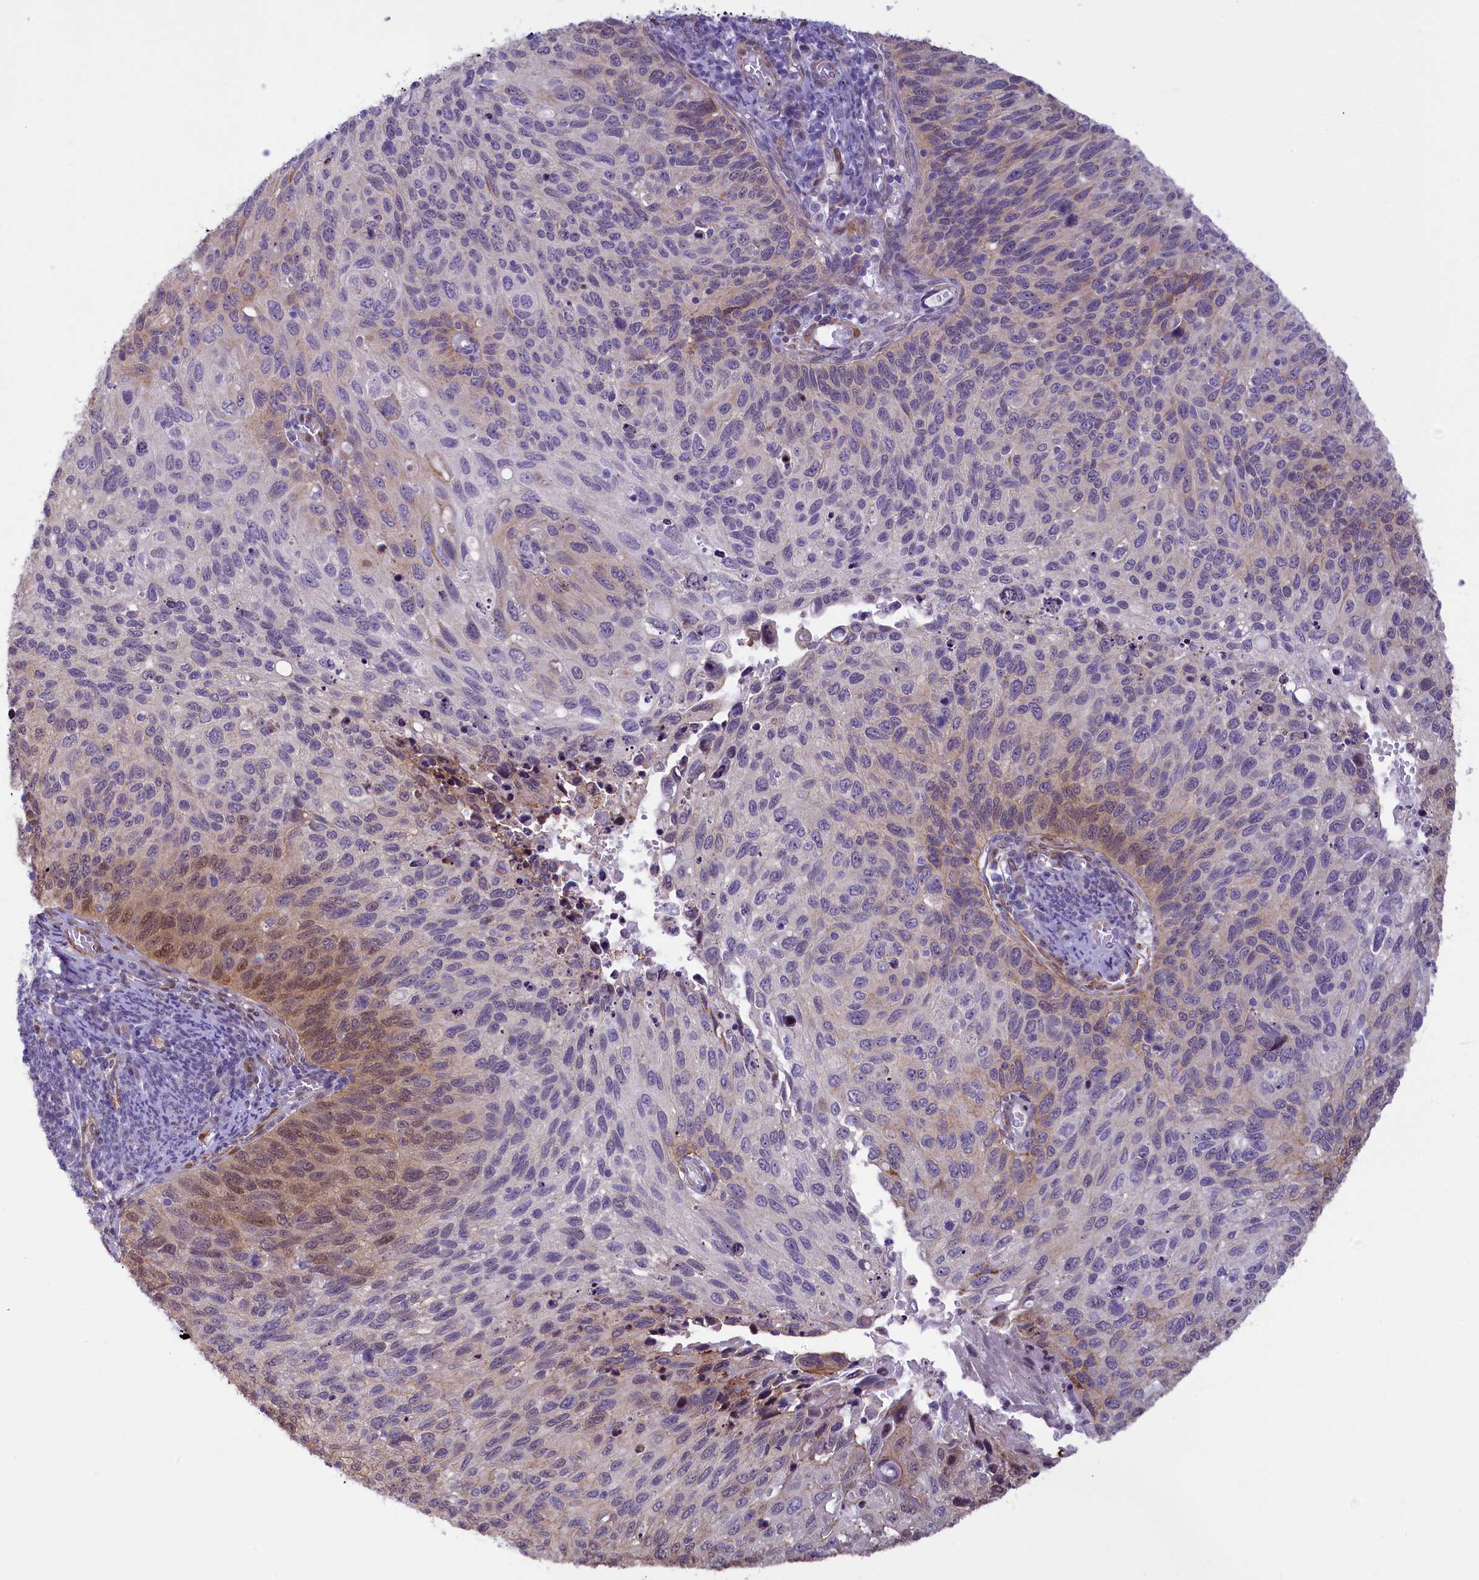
{"staining": {"intensity": "weak", "quantity": "<25%", "location": "cytoplasmic/membranous,nuclear"}, "tissue": "cervical cancer", "cell_type": "Tumor cells", "image_type": "cancer", "snomed": [{"axis": "morphology", "description": "Squamous cell carcinoma, NOS"}, {"axis": "topography", "description": "Cervix"}], "caption": "The immunohistochemistry micrograph has no significant expression in tumor cells of squamous cell carcinoma (cervical) tissue. (DAB immunohistochemistry (IHC) visualized using brightfield microscopy, high magnification).", "gene": "IGSF6", "patient": {"sex": "female", "age": 70}}